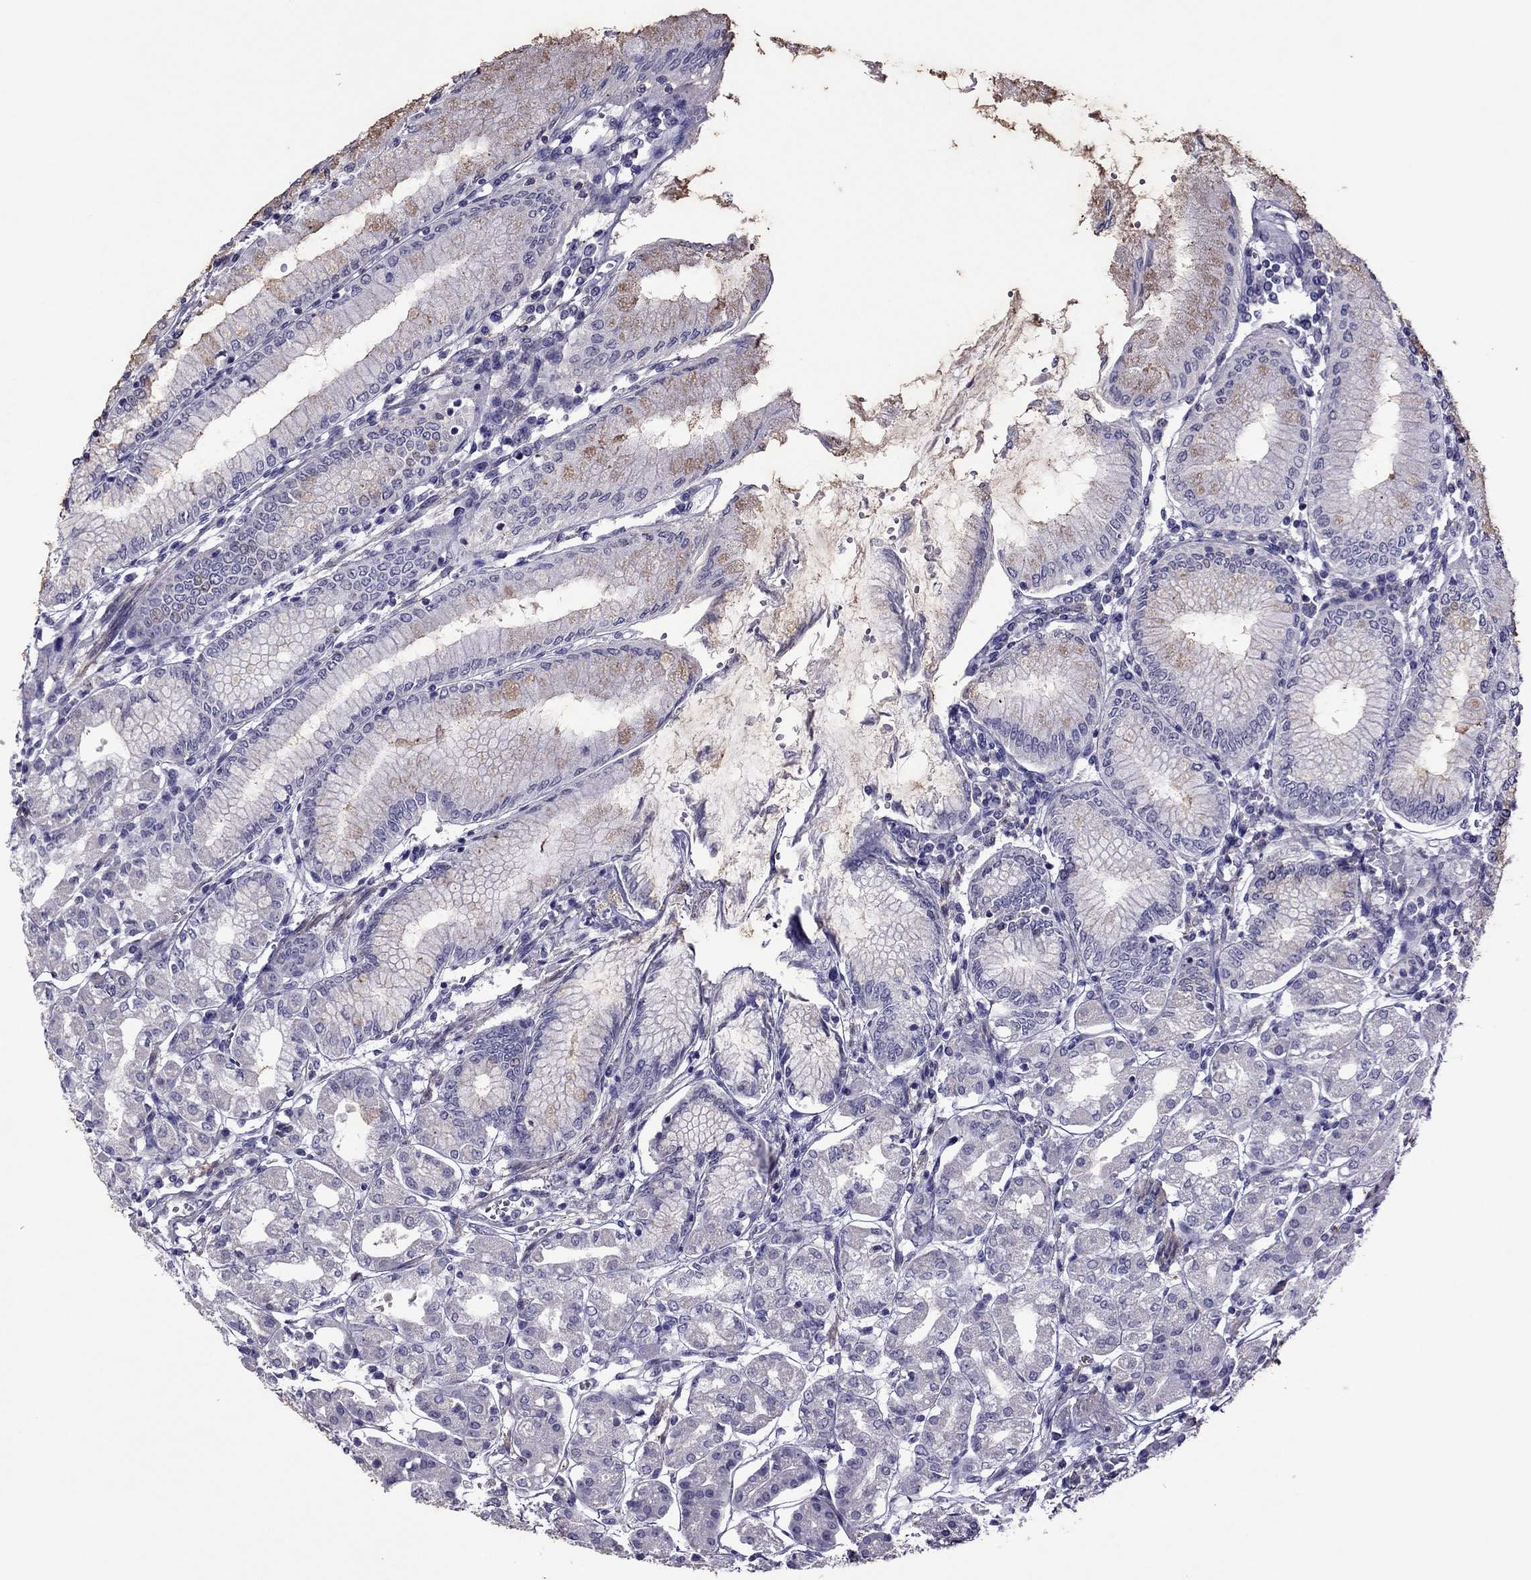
{"staining": {"intensity": "negative", "quantity": "none", "location": "none"}, "tissue": "stomach", "cell_type": "Glandular cells", "image_type": "normal", "snomed": [{"axis": "morphology", "description": "Normal tissue, NOS"}, {"axis": "topography", "description": "Skeletal muscle"}, {"axis": "topography", "description": "Stomach"}], "caption": "High power microscopy histopathology image of an IHC histopathology image of benign stomach, revealing no significant expression in glandular cells.", "gene": "SLC16A8", "patient": {"sex": "female", "age": 57}}